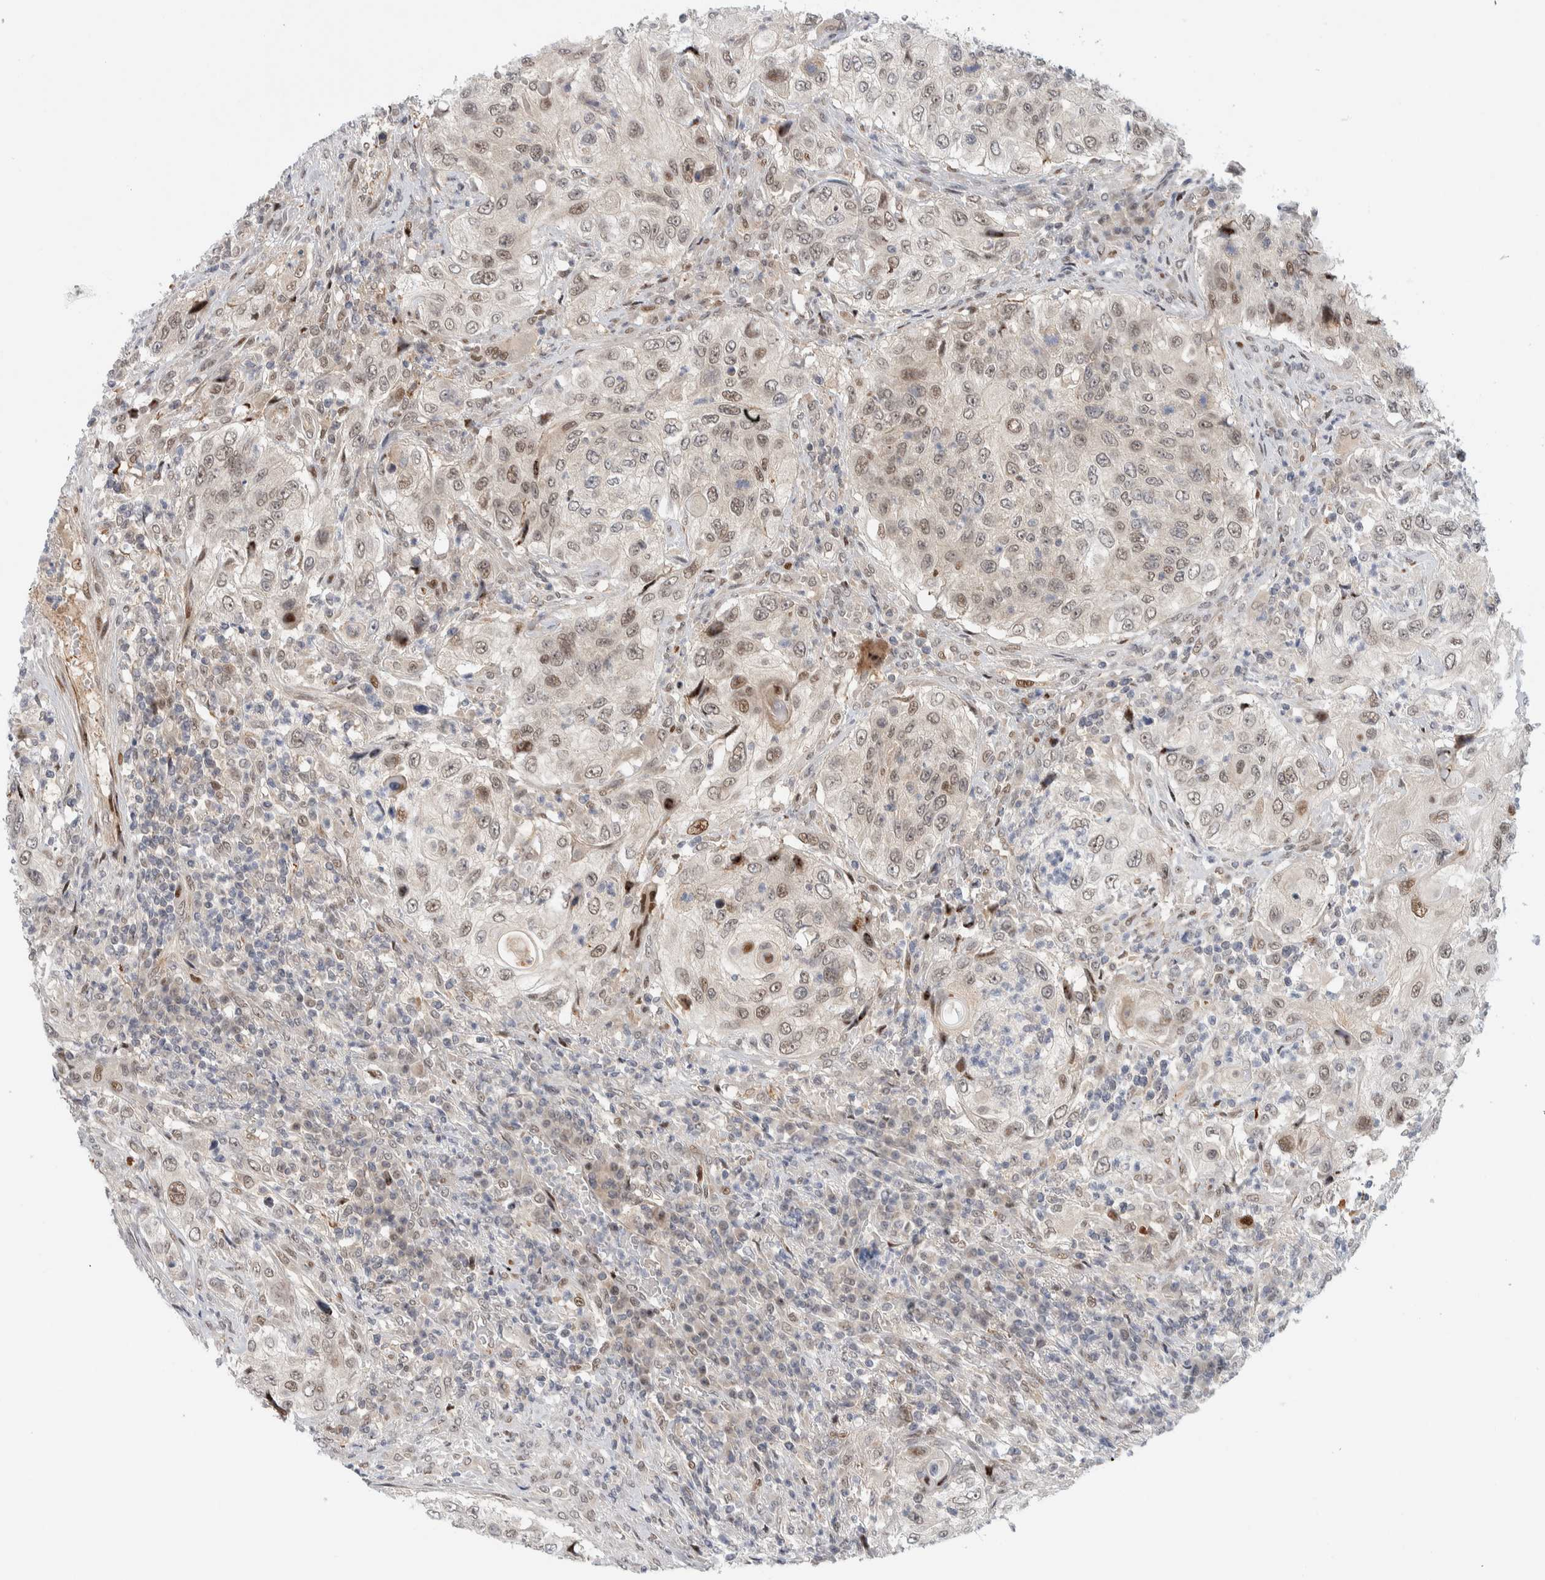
{"staining": {"intensity": "weak", "quantity": "25%-75%", "location": "nuclear"}, "tissue": "urothelial cancer", "cell_type": "Tumor cells", "image_type": "cancer", "snomed": [{"axis": "morphology", "description": "Urothelial carcinoma, High grade"}, {"axis": "topography", "description": "Urinary bladder"}], "caption": "High-grade urothelial carcinoma tissue shows weak nuclear staining in about 25%-75% of tumor cells", "gene": "NCR3LG1", "patient": {"sex": "female", "age": 60}}